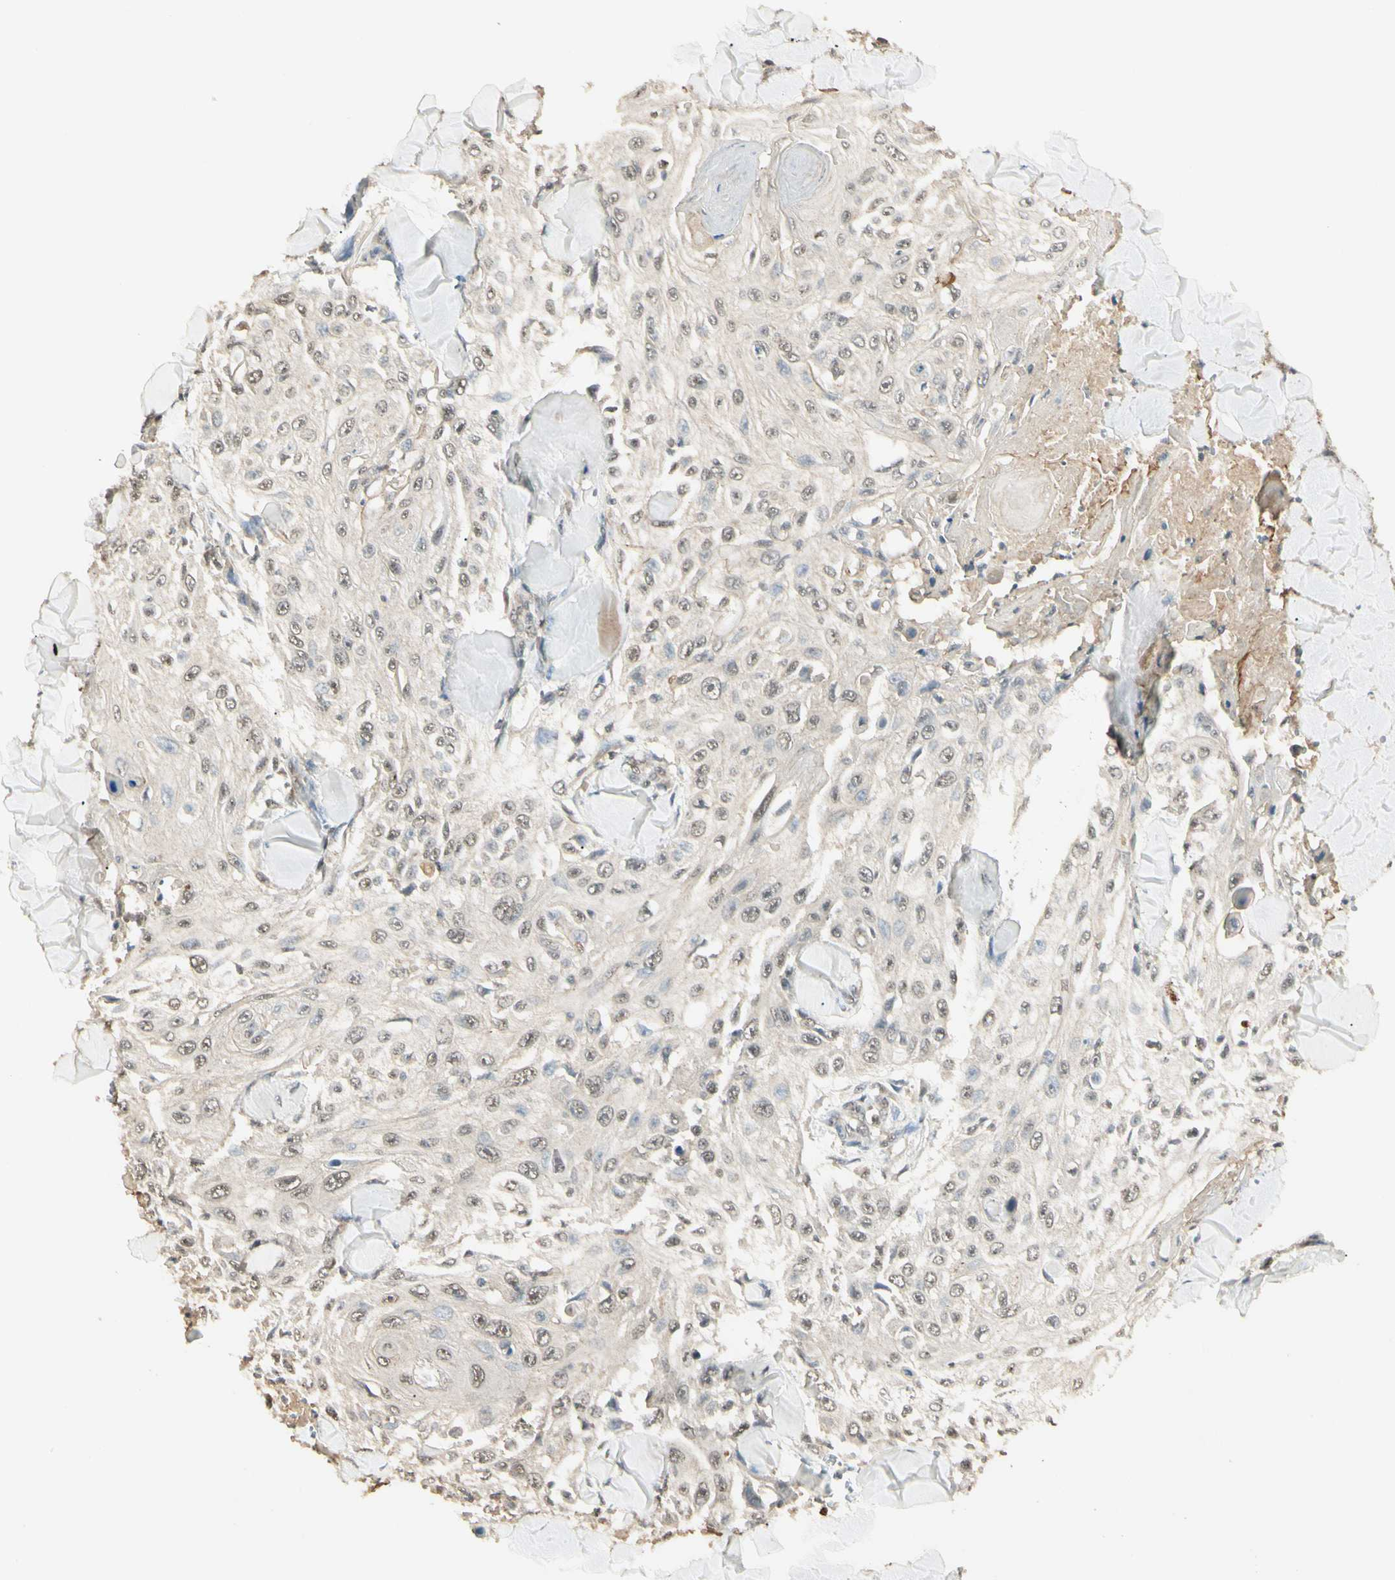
{"staining": {"intensity": "weak", "quantity": "<25%", "location": "nuclear"}, "tissue": "skin cancer", "cell_type": "Tumor cells", "image_type": "cancer", "snomed": [{"axis": "morphology", "description": "Squamous cell carcinoma, NOS"}, {"axis": "topography", "description": "Skin"}], "caption": "Tumor cells show no significant staining in skin cancer (squamous cell carcinoma). (DAB IHC with hematoxylin counter stain).", "gene": "SGCA", "patient": {"sex": "male", "age": 86}}